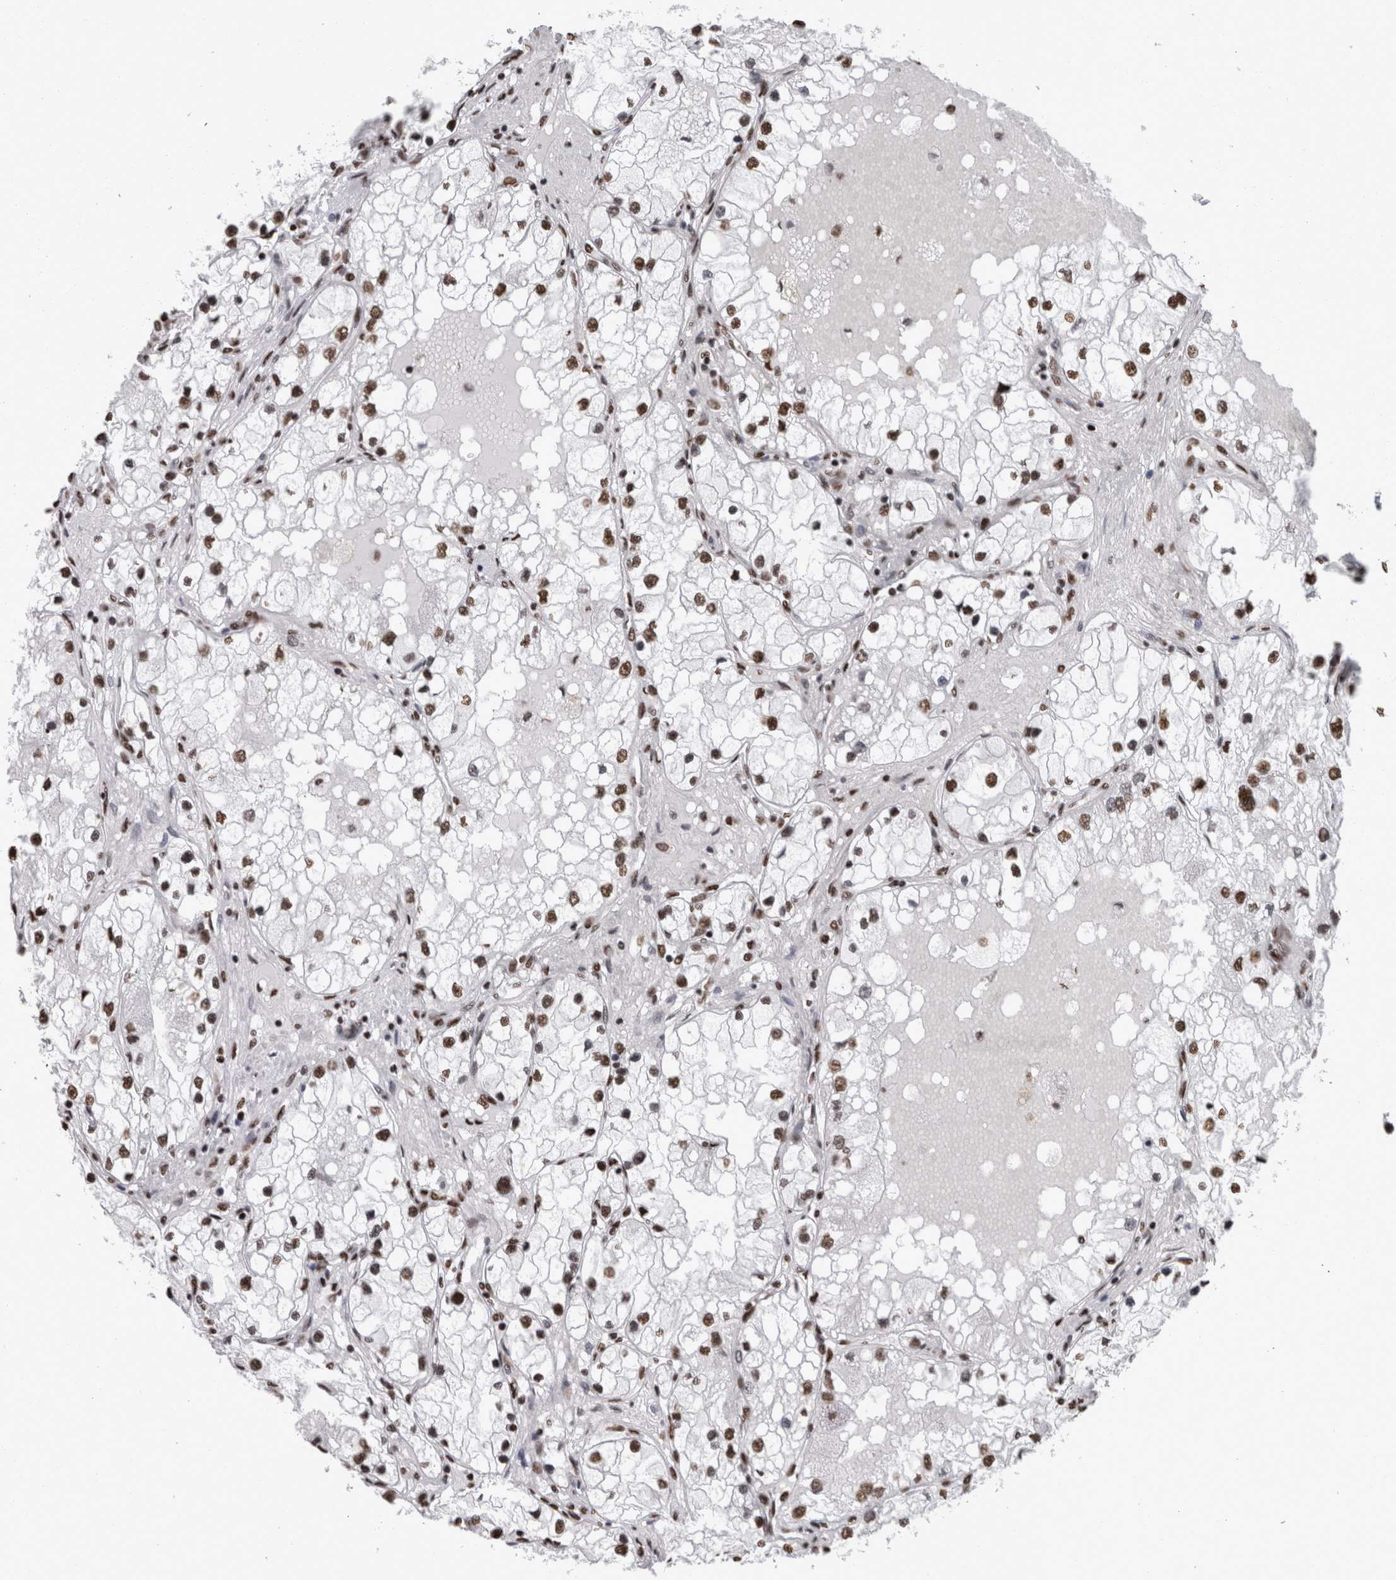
{"staining": {"intensity": "moderate", "quantity": ">75%", "location": "nuclear"}, "tissue": "renal cancer", "cell_type": "Tumor cells", "image_type": "cancer", "snomed": [{"axis": "morphology", "description": "Adenocarcinoma, NOS"}, {"axis": "topography", "description": "Kidney"}], "caption": "Protein expression analysis of human adenocarcinoma (renal) reveals moderate nuclear positivity in about >75% of tumor cells. (Brightfield microscopy of DAB IHC at high magnification).", "gene": "HNRNPM", "patient": {"sex": "male", "age": 68}}